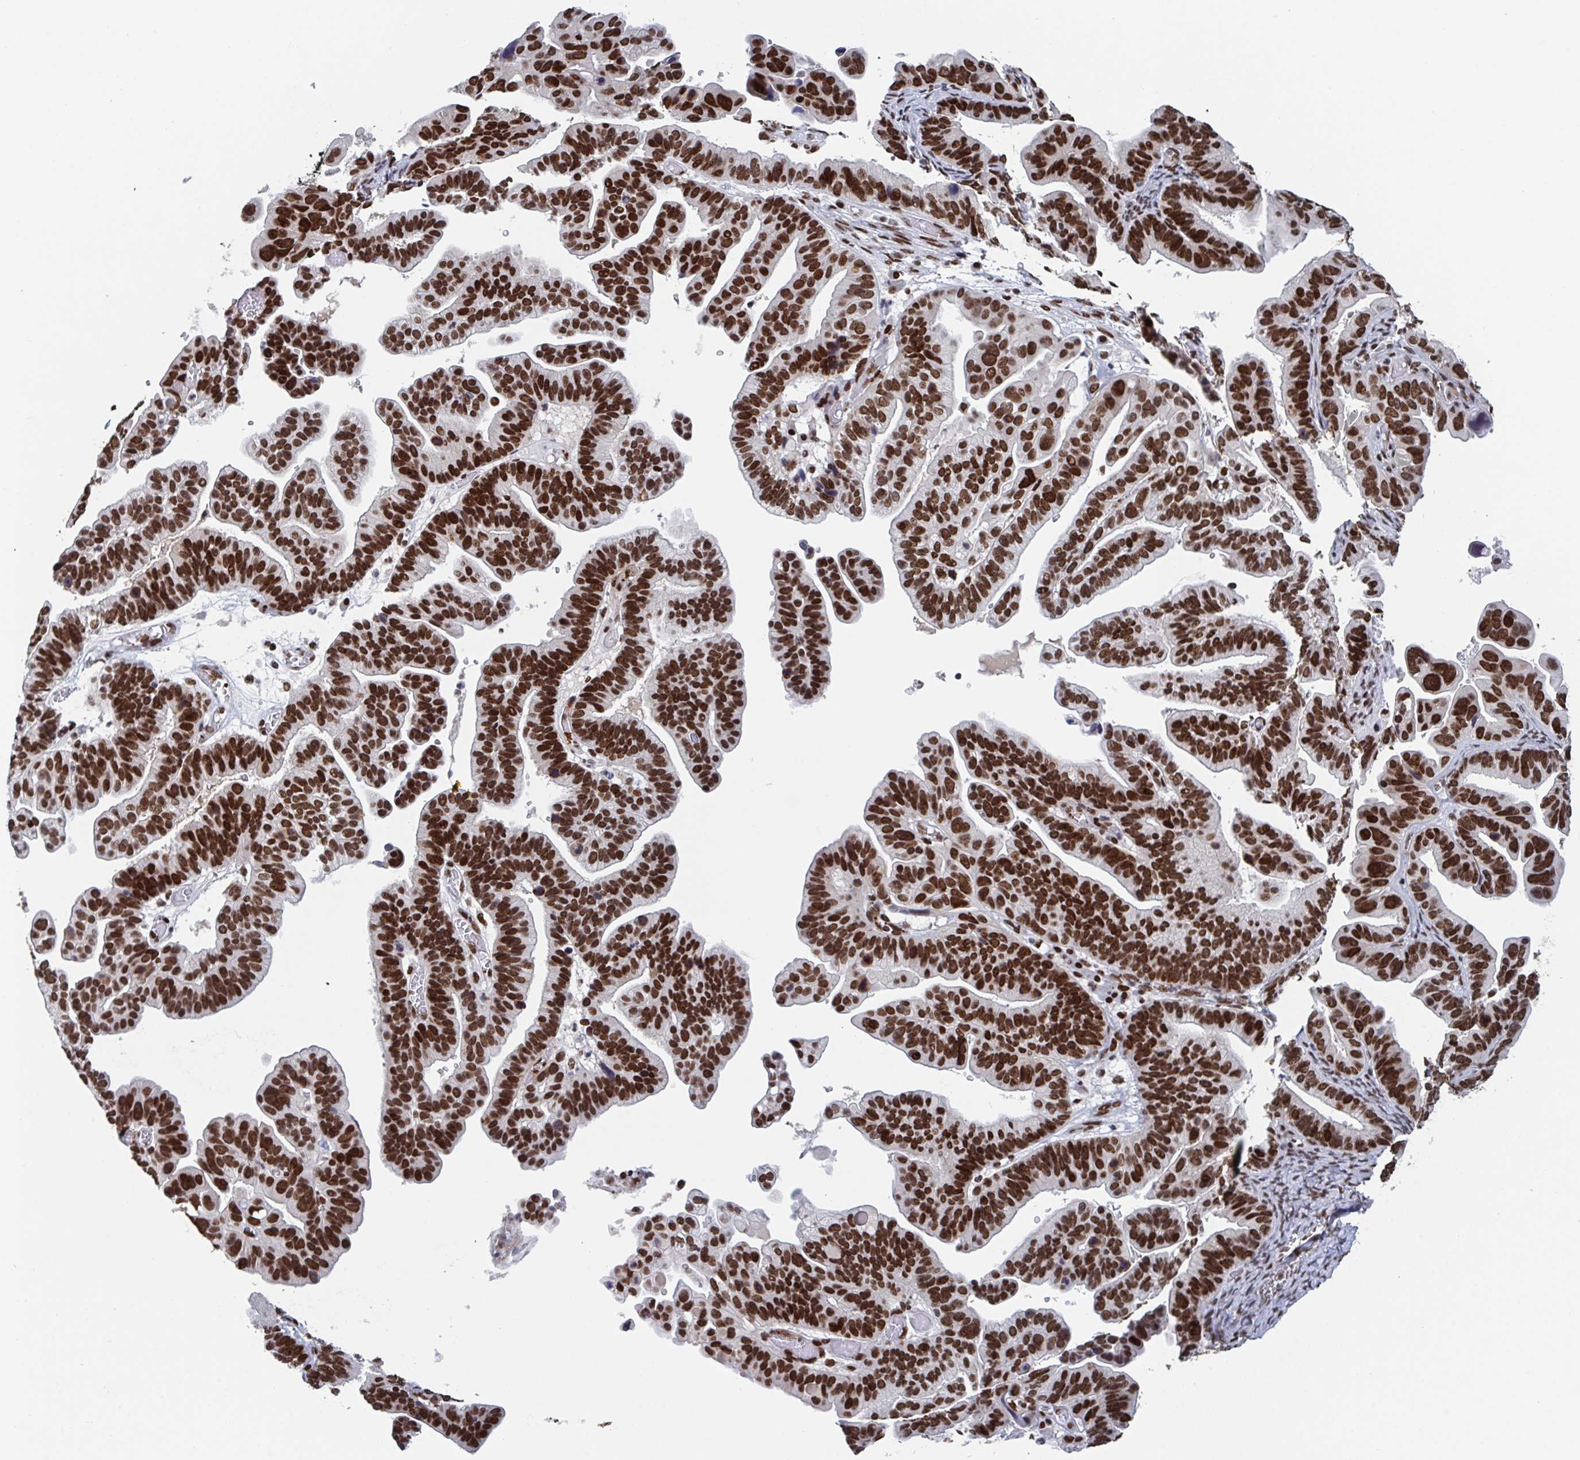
{"staining": {"intensity": "strong", "quantity": ">75%", "location": "nuclear"}, "tissue": "ovarian cancer", "cell_type": "Tumor cells", "image_type": "cancer", "snomed": [{"axis": "morphology", "description": "Cystadenocarcinoma, serous, NOS"}, {"axis": "topography", "description": "Ovary"}], "caption": "IHC (DAB) staining of ovarian serous cystadenocarcinoma exhibits strong nuclear protein positivity in approximately >75% of tumor cells.", "gene": "ZNF607", "patient": {"sex": "female", "age": 56}}